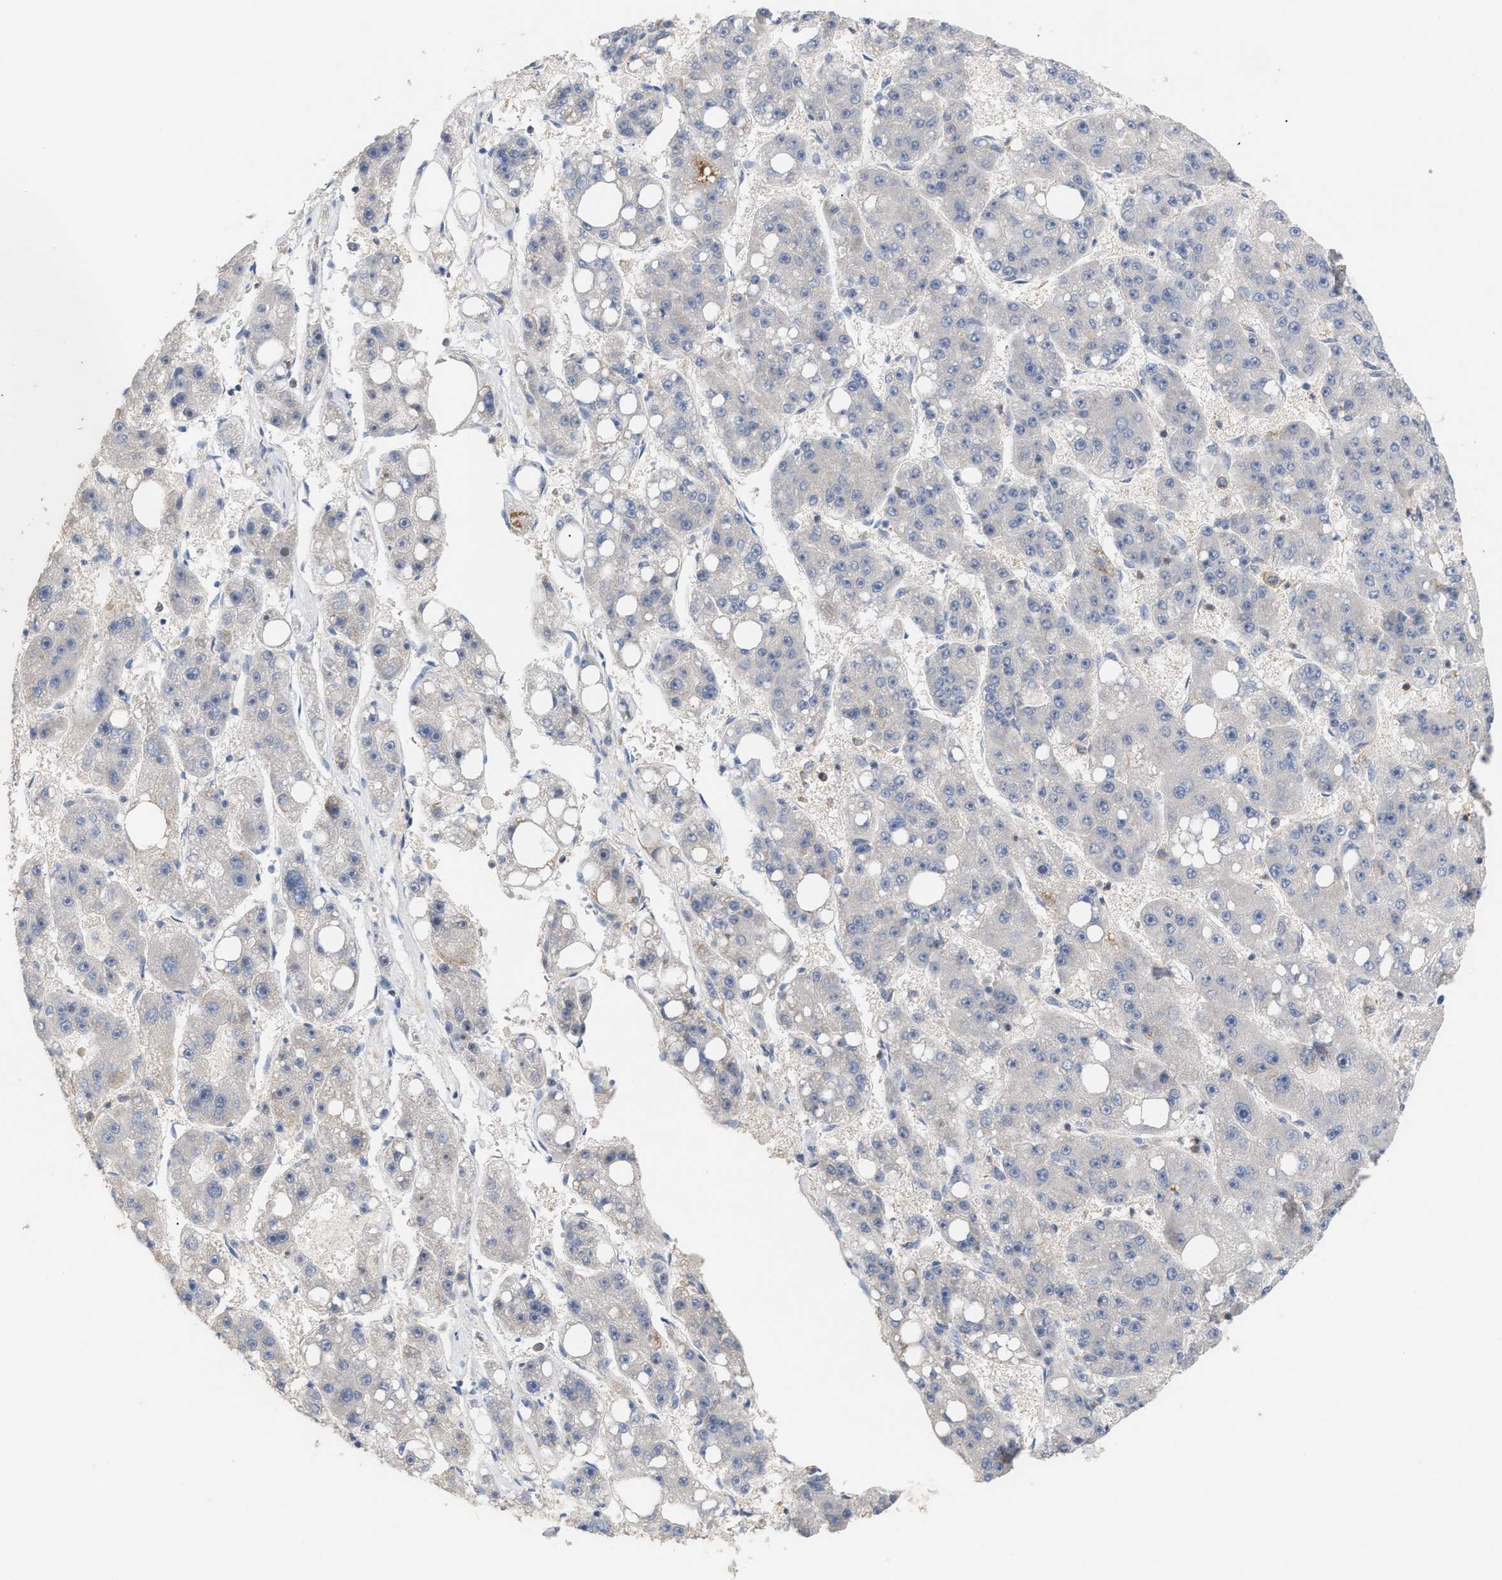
{"staining": {"intensity": "negative", "quantity": "none", "location": "none"}, "tissue": "liver cancer", "cell_type": "Tumor cells", "image_type": "cancer", "snomed": [{"axis": "morphology", "description": "Carcinoma, Hepatocellular, NOS"}, {"axis": "topography", "description": "Liver"}], "caption": "IHC photomicrograph of neoplastic tissue: human hepatocellular carcinoma (liver) stained with DAB (3,3'-diaminobenzidine) shows no significant protein positivity in tumor cells. Brightfield microscopy of immunohistochemistry stained with DAB (brown) and hematoxylin (blue), captured at high magnification.", "gene": "DBNL", "patient": {"sex": "female", "age": 61}}